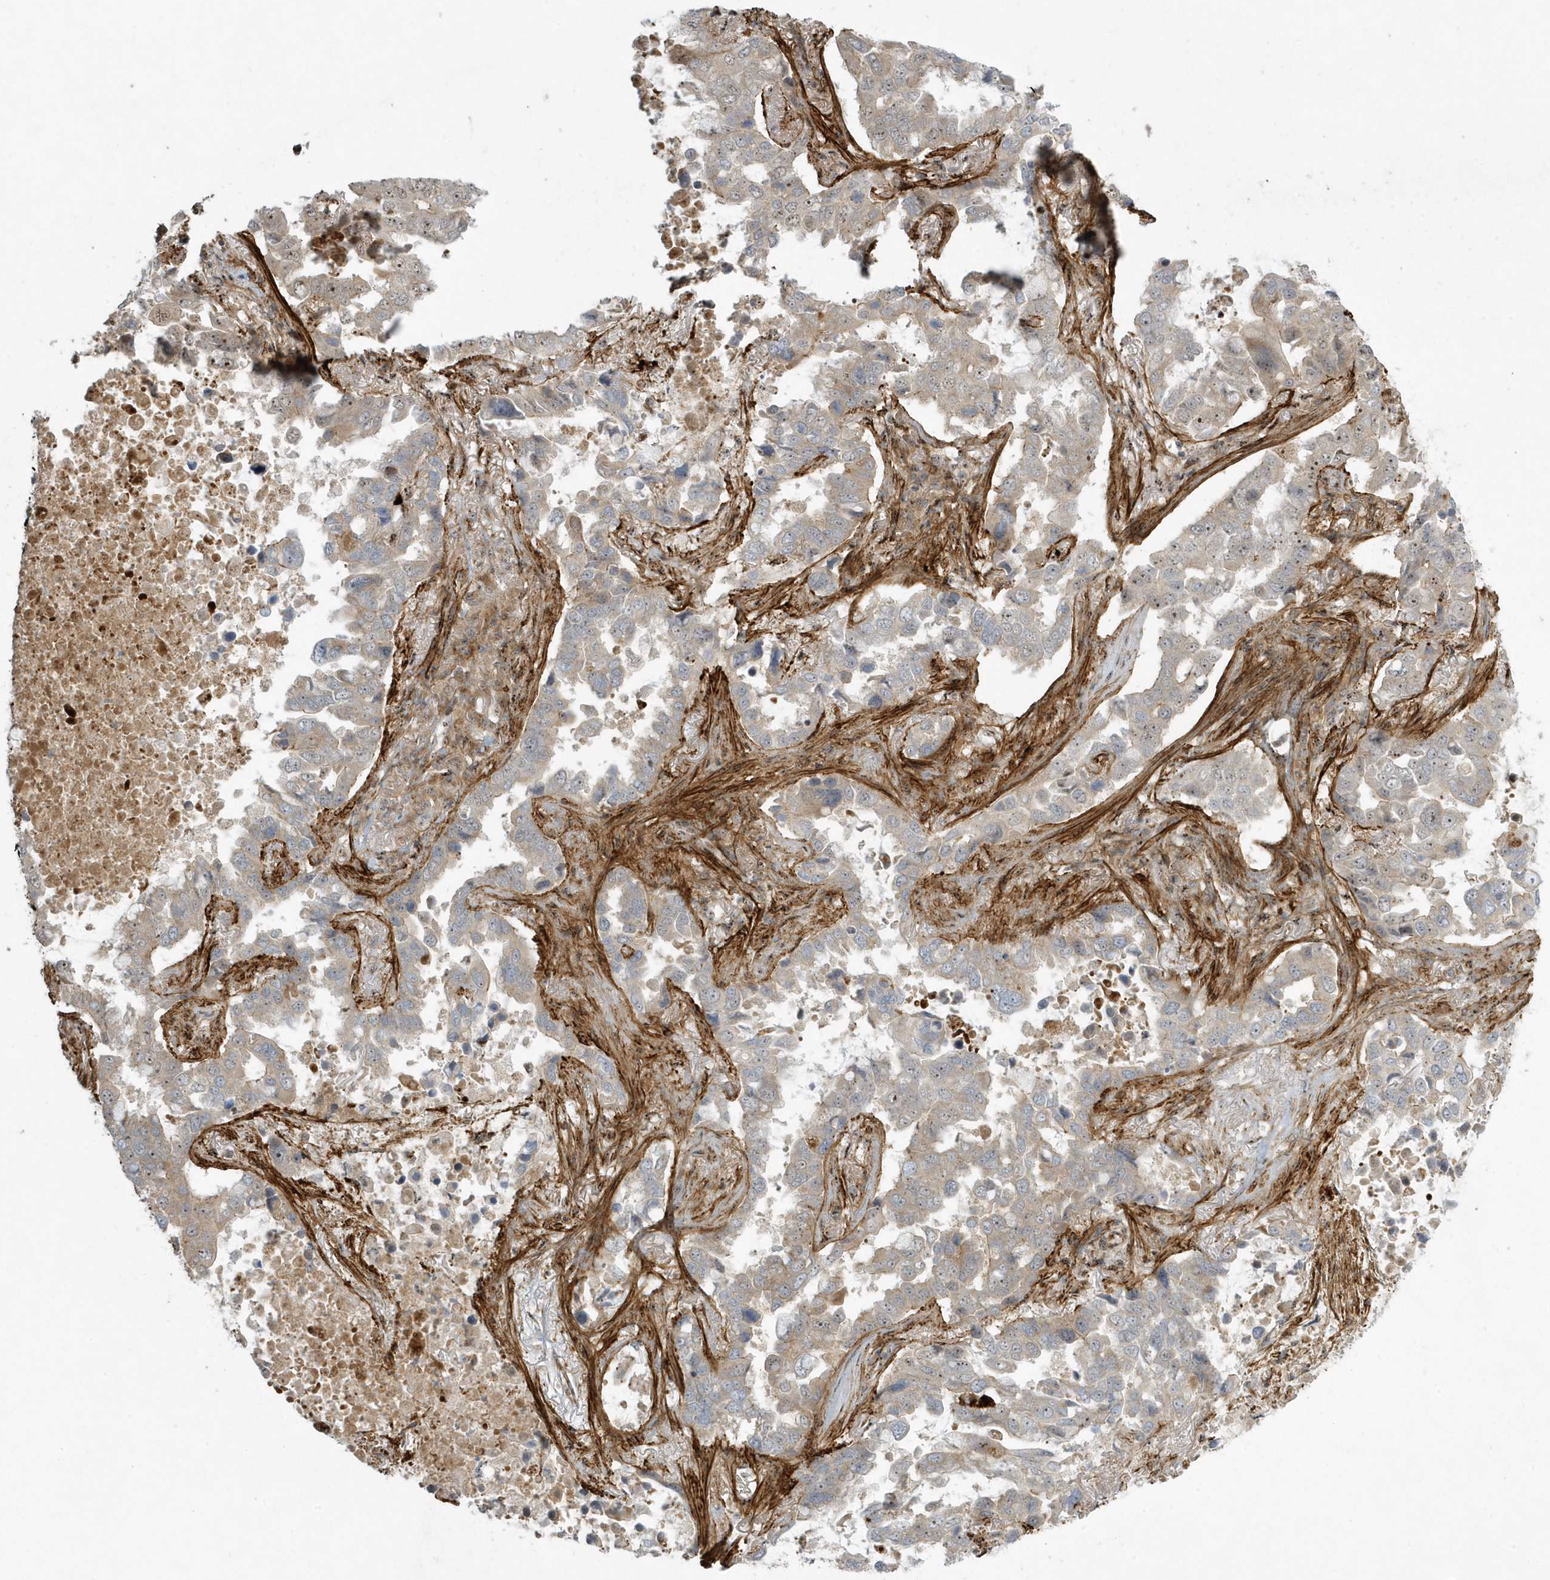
{"staining": {"intensity": "weak", "quantity": "25%-75%", "location": "cytoplasmic/membranous"}, "tissue": "lung cancer", "cell_type": "Tumor cells", "image_type": "cancer", "snomed": [{"axis": "morphology", "description": "Squamous cell carcinoma, NOS"}, {"axis": "topography", "description": "Lung"}], "caption": "Immunohistochemistry (IHC) staining of lung cancer (squamous cell carcinoma), which shows low levels of weak cytoplasmic/membranous expression in approximately 25%-75% of tumor cells indicating weak cytoplasmic/membranous protein expression. The staining was performed using DAB (brown) for protein detection and nuclei were counterstained in hematoxylin (blue).", "gene": "MASP2", "patient": {"sex": "male", "age": 66}}